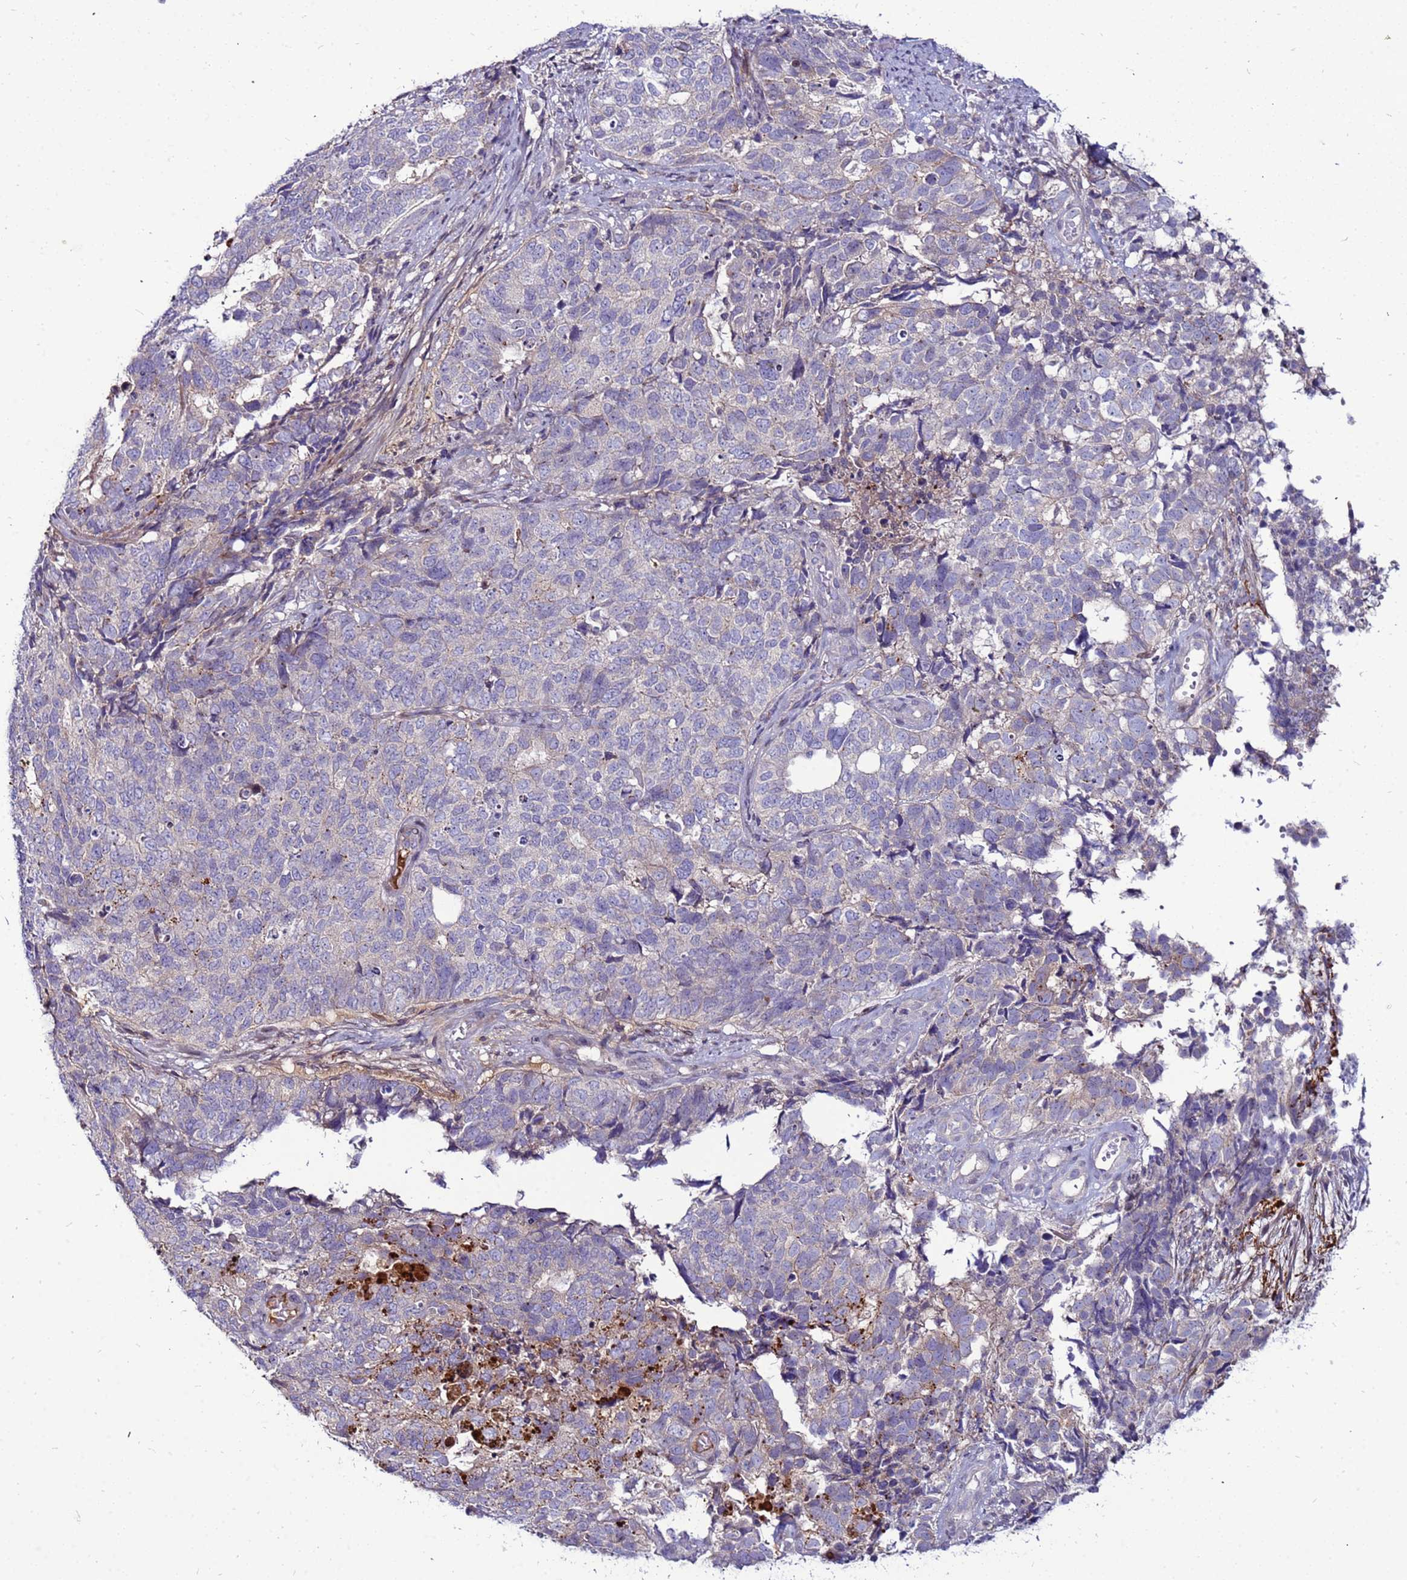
{"staining": {"intensity": "negative", "quantity": "none", "location": "none"}, "tissue": "cervical cancer", "cell_type": "Tumor cells", "image_type": "cancer", "snomed": [{"axis": "morphology", "description": "Squamous cell carcinoma, NOS"}, {"axis": "topography", "description": "Cervix"}], "caption": "Histopathology image shows no protein positivity in tumor cells of cervical cancer tissue.", "gene": "CCDC71", "patient": {"sex": "female", "age": 63}}